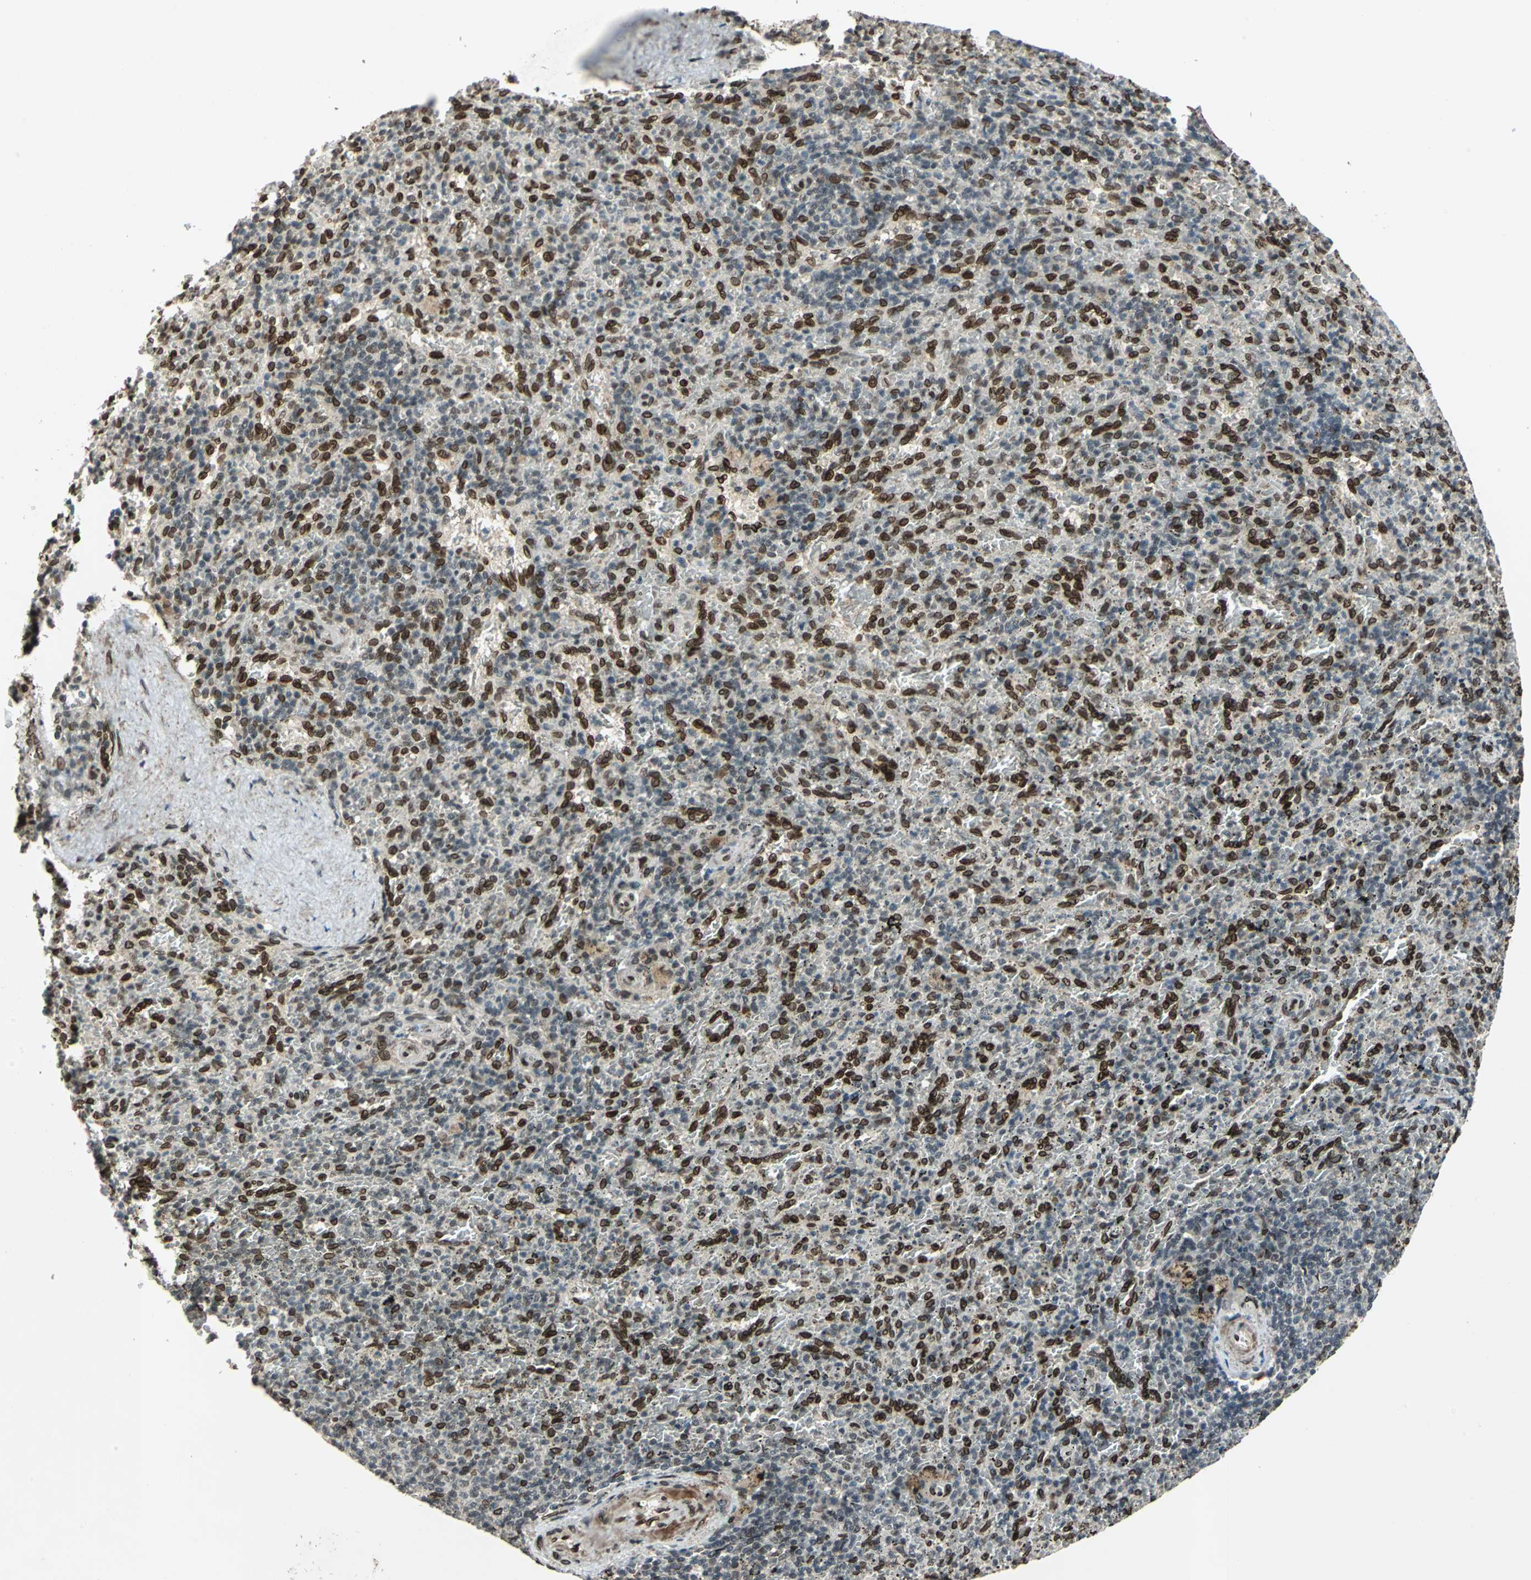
{"staining": {"intensity": "strong", "quantity": "25%-75%", "location": "nuclear"}, "tissue": "spleen", "cell_type": "Cells in red pulp", "image_type": "normal", "snomed": [{"axis": "morphology", "description": "Normal tissue, NOS"}, {"axis": "topography", "description": "Spleen"}], "caption": "IHC (DAB) staining of unremarkable spleen displays strong nuclear protein staining in approximately 25%-75% of cells in red pulp.", "gene": "ISY1", "patient": {"sex": "female", "age": 43}}